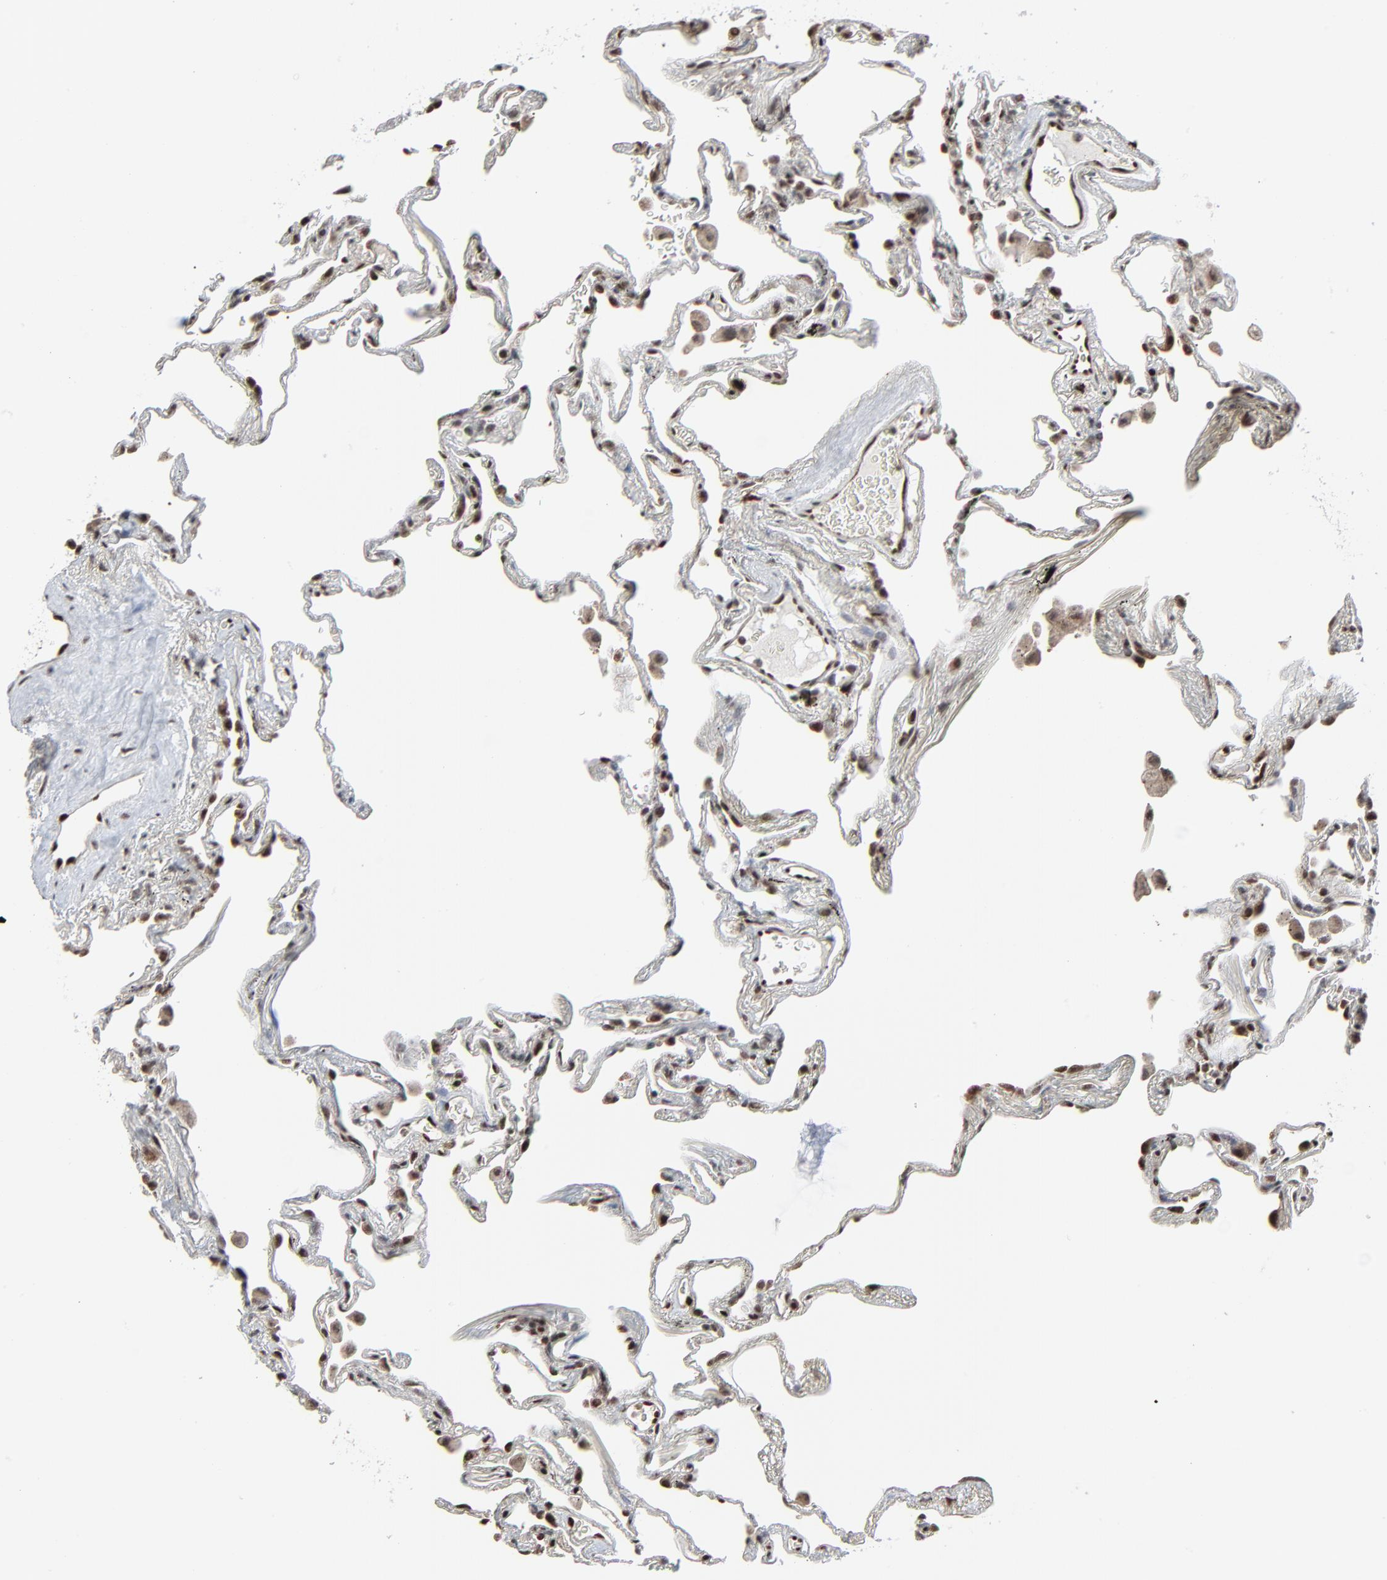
{"staining": {"intensity": "strong", "quantity": ">75%", "location": "nuclear"}, "tissue": "lung", "cell_type": "Alveolar cells", "image_type": "normal", "snomed": [{"axis": "morphology", "description": "Normal tissue, NOS"}, {"axis": "morphology", "description": "Inflammation, NOS"}, {"axis": "topography", "description": "Lung"}], "caption": "Protein positivity by immunohistochemistry reveals strong nuclear positivity in about >75% of alveolar cells in unremarkable lung. Immunohistochemistry (ihc) stains the protein in brown and the nuclei are stained blue.", "gene": "MEIS2", "patient": {"sex": "male", "age": 69}}